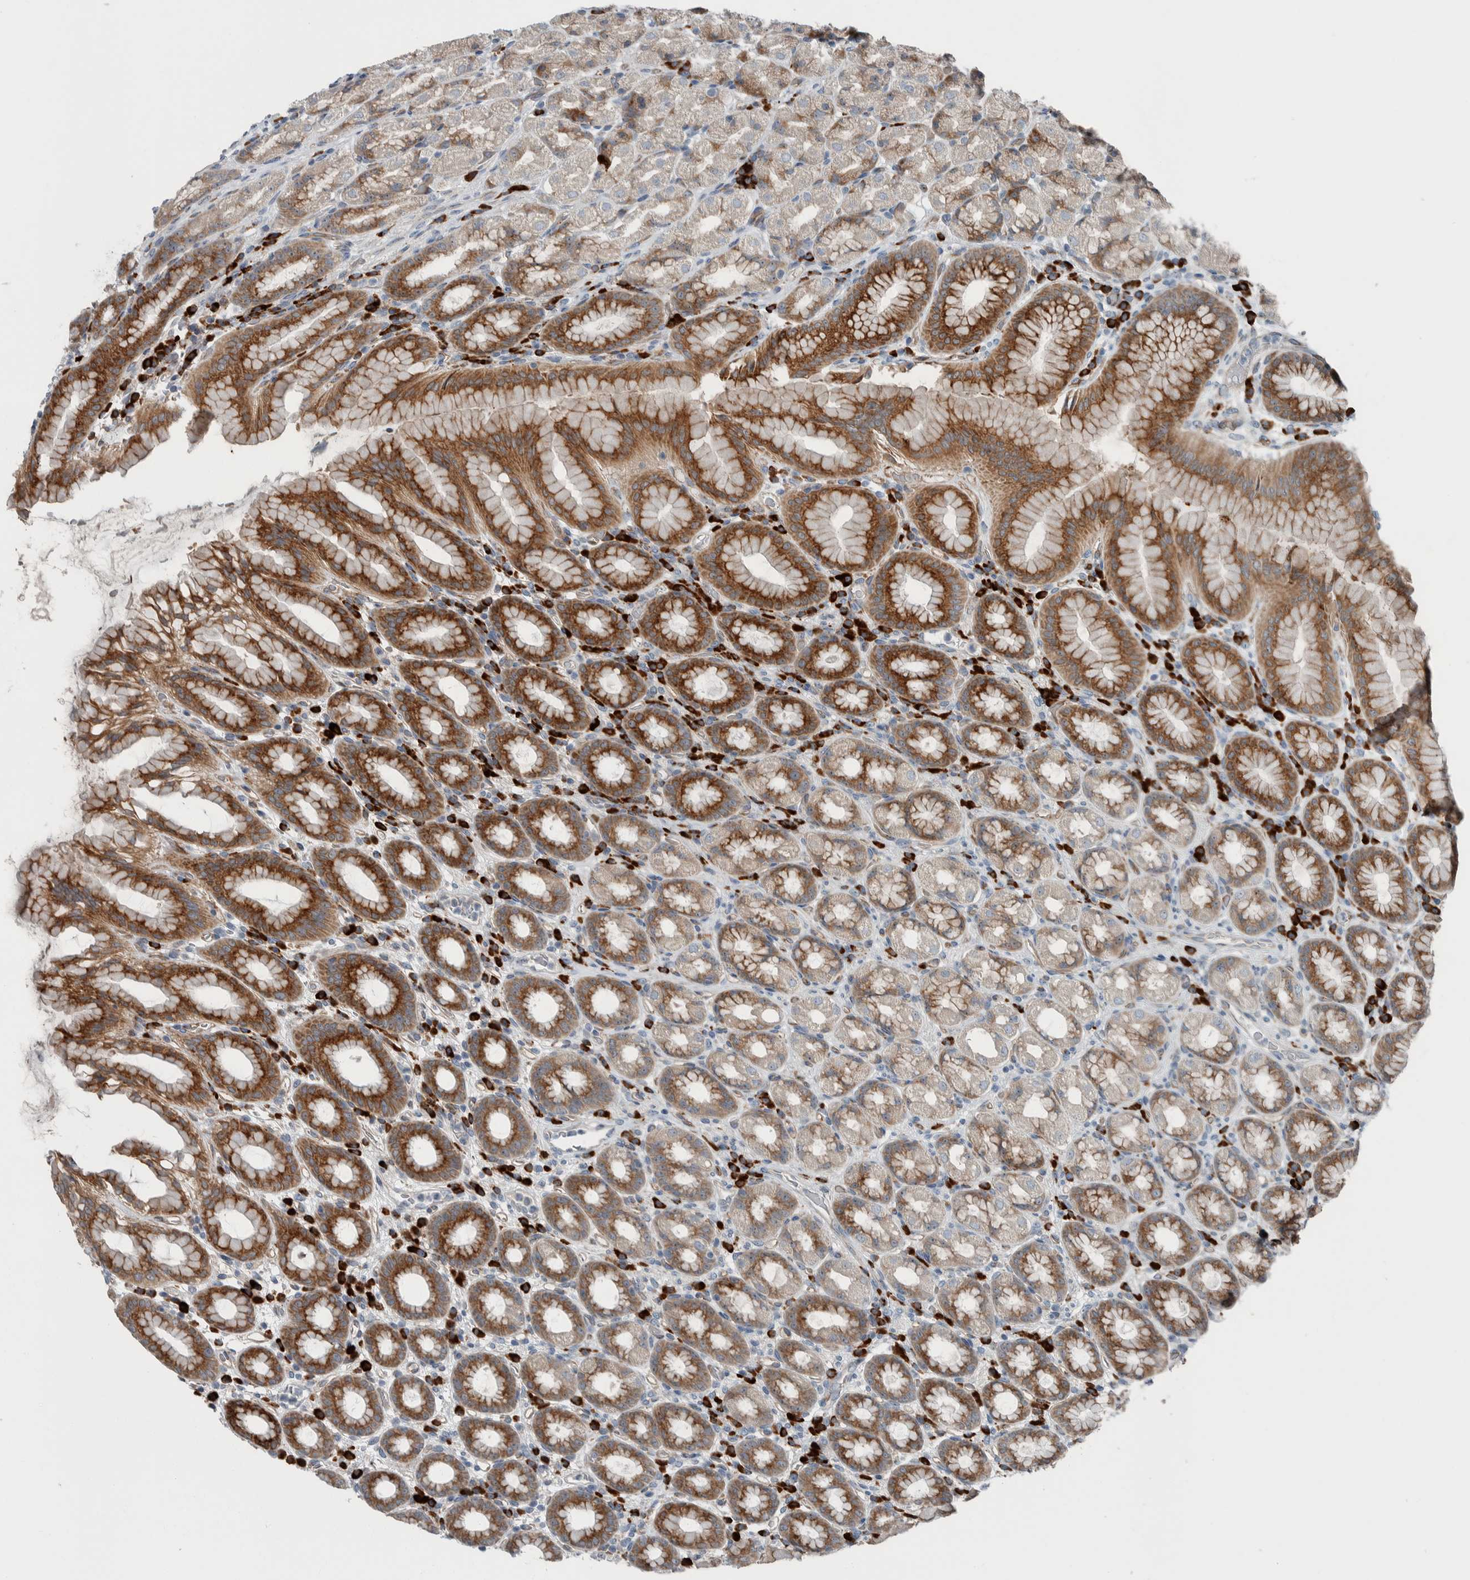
{"staining": {"intensity": "moderate", "quantity": "25%-75%", "location": "cytoplasmic/membranous"}, "tissue": "stomach", "cell_type": "Glandular cells", "image_type": "normal", "snomed": [{"axis": "morphology", "description": "Normal tissue, NOS"}, {"axis": "topography", "description": "Stomach, upper"}], "caption": "Protein staining demonstrates moderate cytoplasmic/membranous expression in about 25%-75% of glandular cells in unremarkable stomach. The staining was performed using DAB, with brown indicating positive protein expression. Nuclei are stained blue with hematoxylin.", "gene": "USP25", "patient": {"sex": "male", "age": 68}}